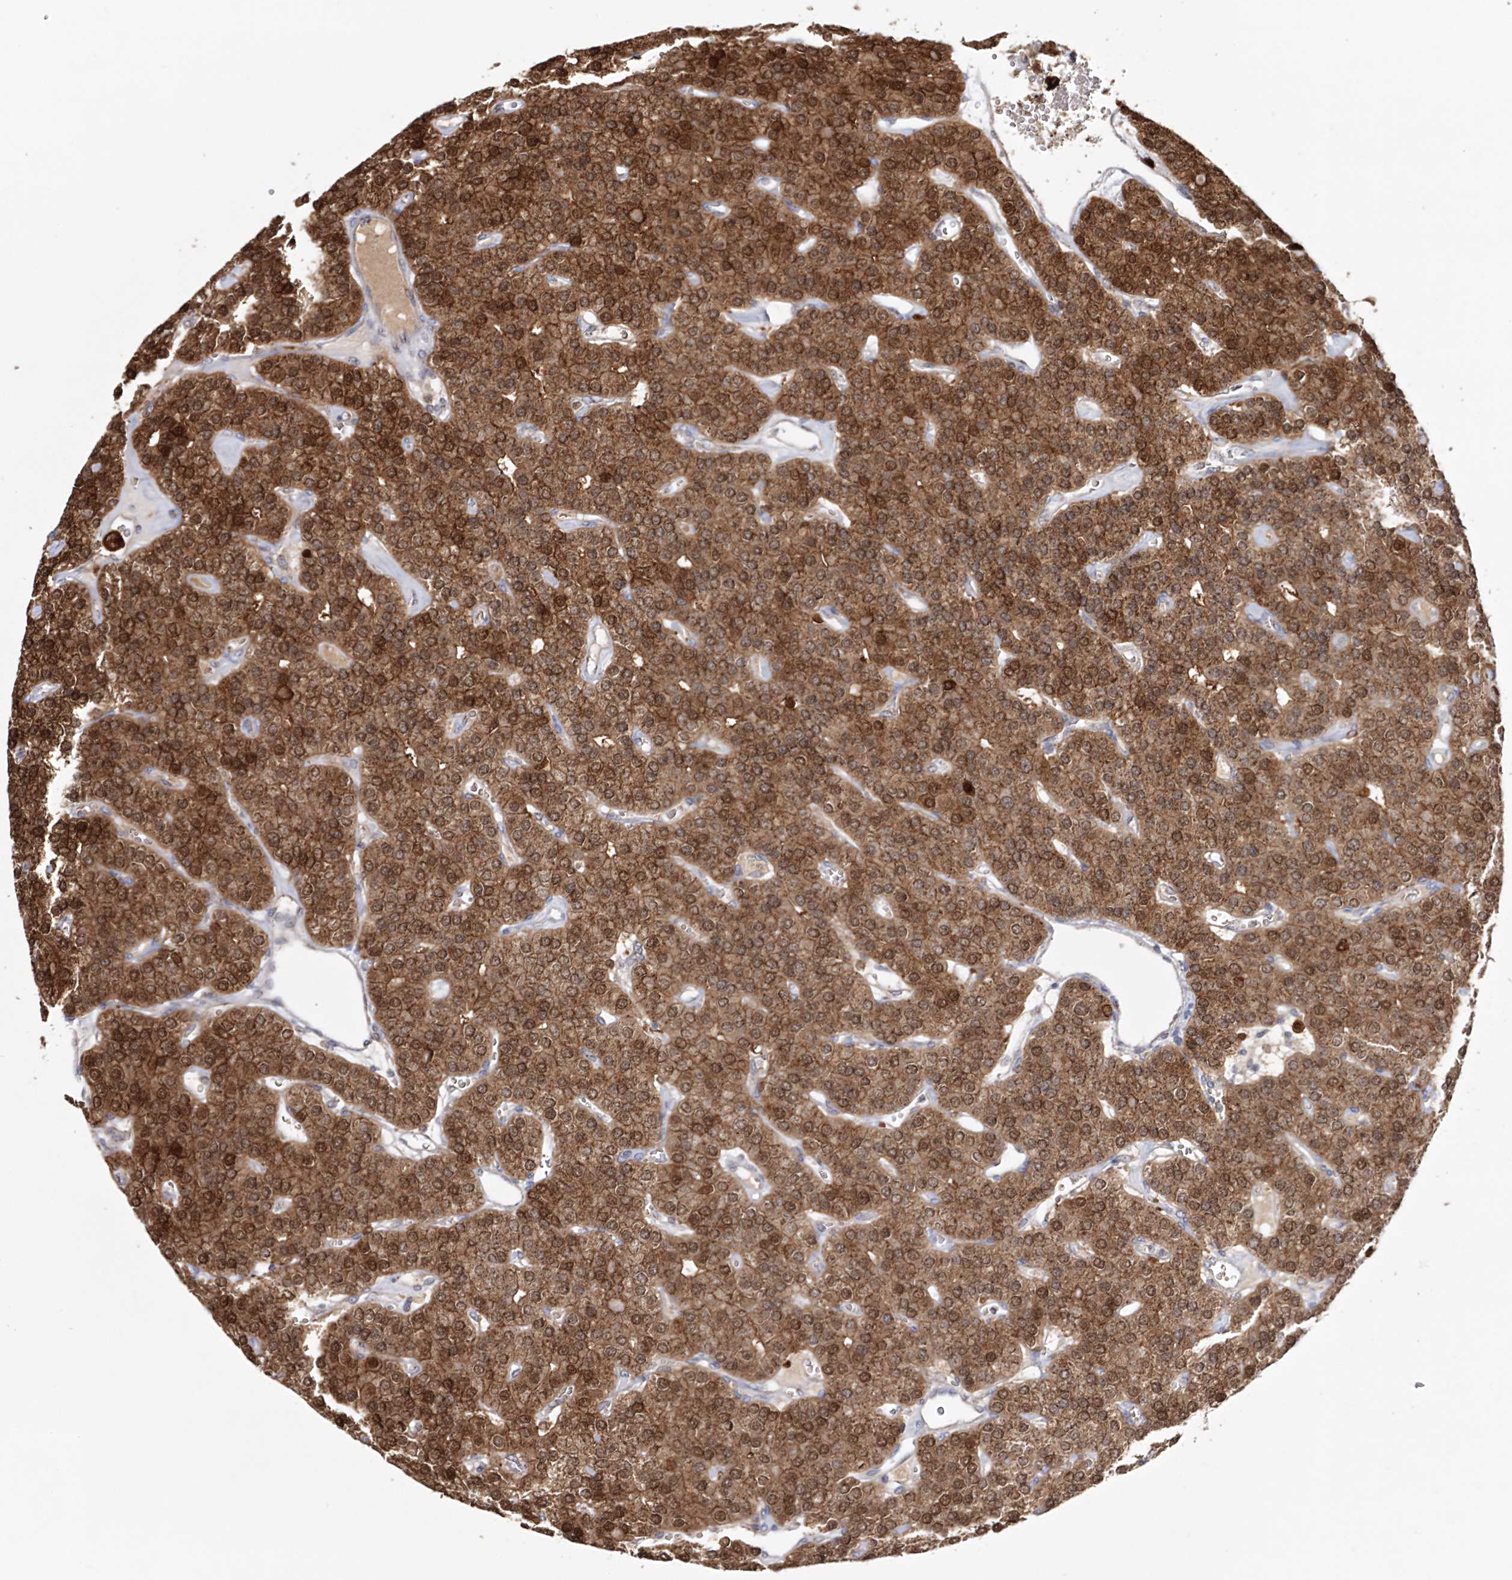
{"staining": {"intensity": "moderate", "quantity": ">75%", "location": "cytoplasmic/membranous,nuclear"}, "tissue": "parathyroid gland", "cell_type": "Glandular cells", "image_type": "normal", "snomed": [{"axis": "morphology", "description": "Normal tissue, NOS"}, {"axis": "morphology", "description": "Adenoma, NOS"}, {"axis": "topography", "description": "Parathyroid gland"}], "caption": "A brown stain highlights moderate cytoplasmic/membranous,nuclear positivity of a protein in glandular cells of unremarkable human parathyroid gland. The staining was performed using DAB (3,3'-diaminobenzidine), with brown indicating positive protein expression. Nuclei are stained blue with hematoxylin.", "gene": "ARCN1", "patient": {"sex": "female", "age": 86}}